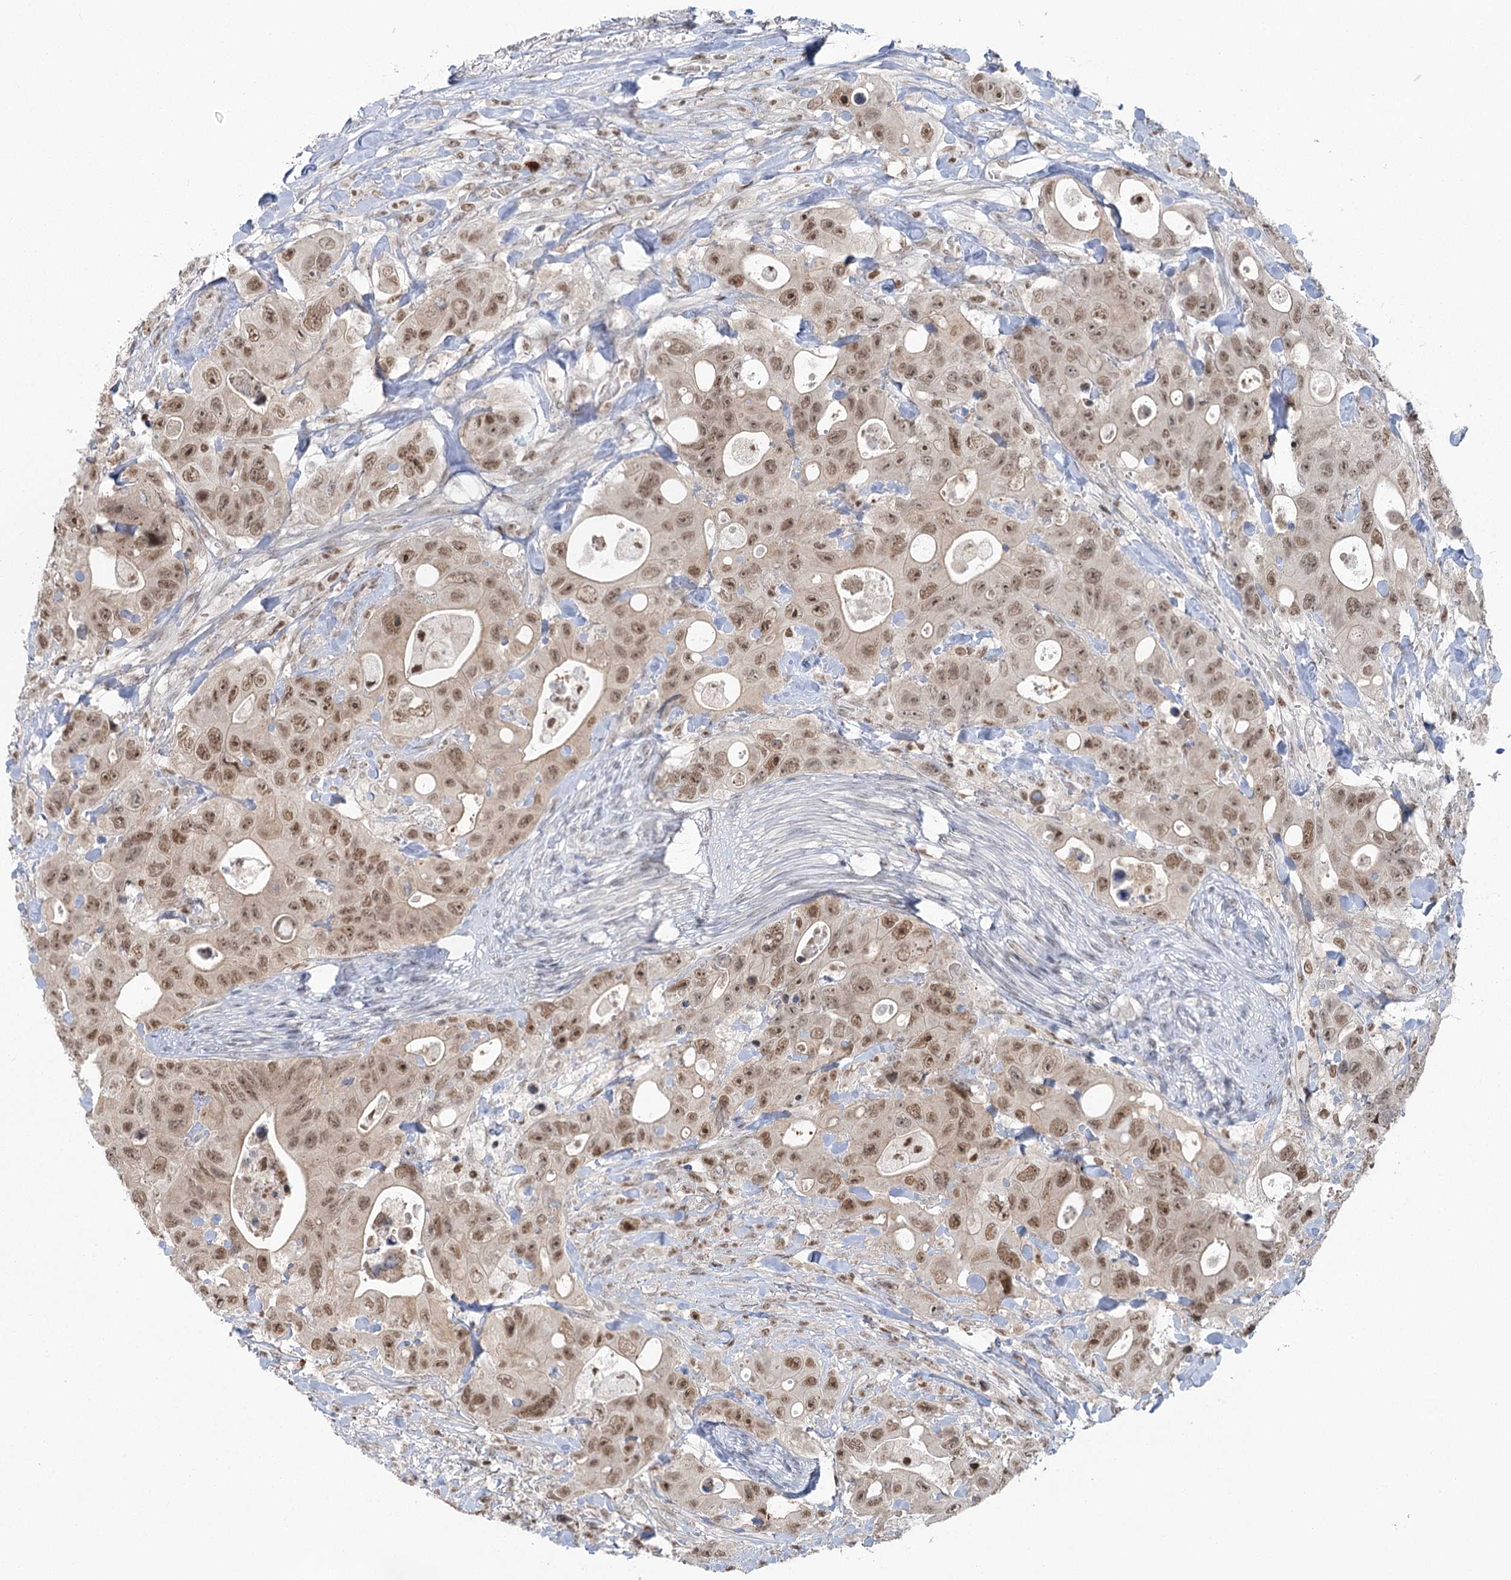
{"staining": {"intensity": "moderate", "quantity": ">75%", "location": "nuclear"}, "tissue": "colorectal cancer", "cell_type": "Tumor cells", "image_type": "cancer", "snomed": [{"axis": "morphology", "description": "Adenocarcinoma, NOS"}, {"axis": "topography", "description": "Colon"}], "caption": "Colorectal adenocarcinoma was stained to show a protein in brown. There is medium levels of moderate nuclear expression in about >75% of tumor cells. (DAB (3,3'-diaminobenzidine) IHC with brightfield microscopy, high magnification).", "gene": "PDS5A", "patient": {"sex": "female", "age": 46}}